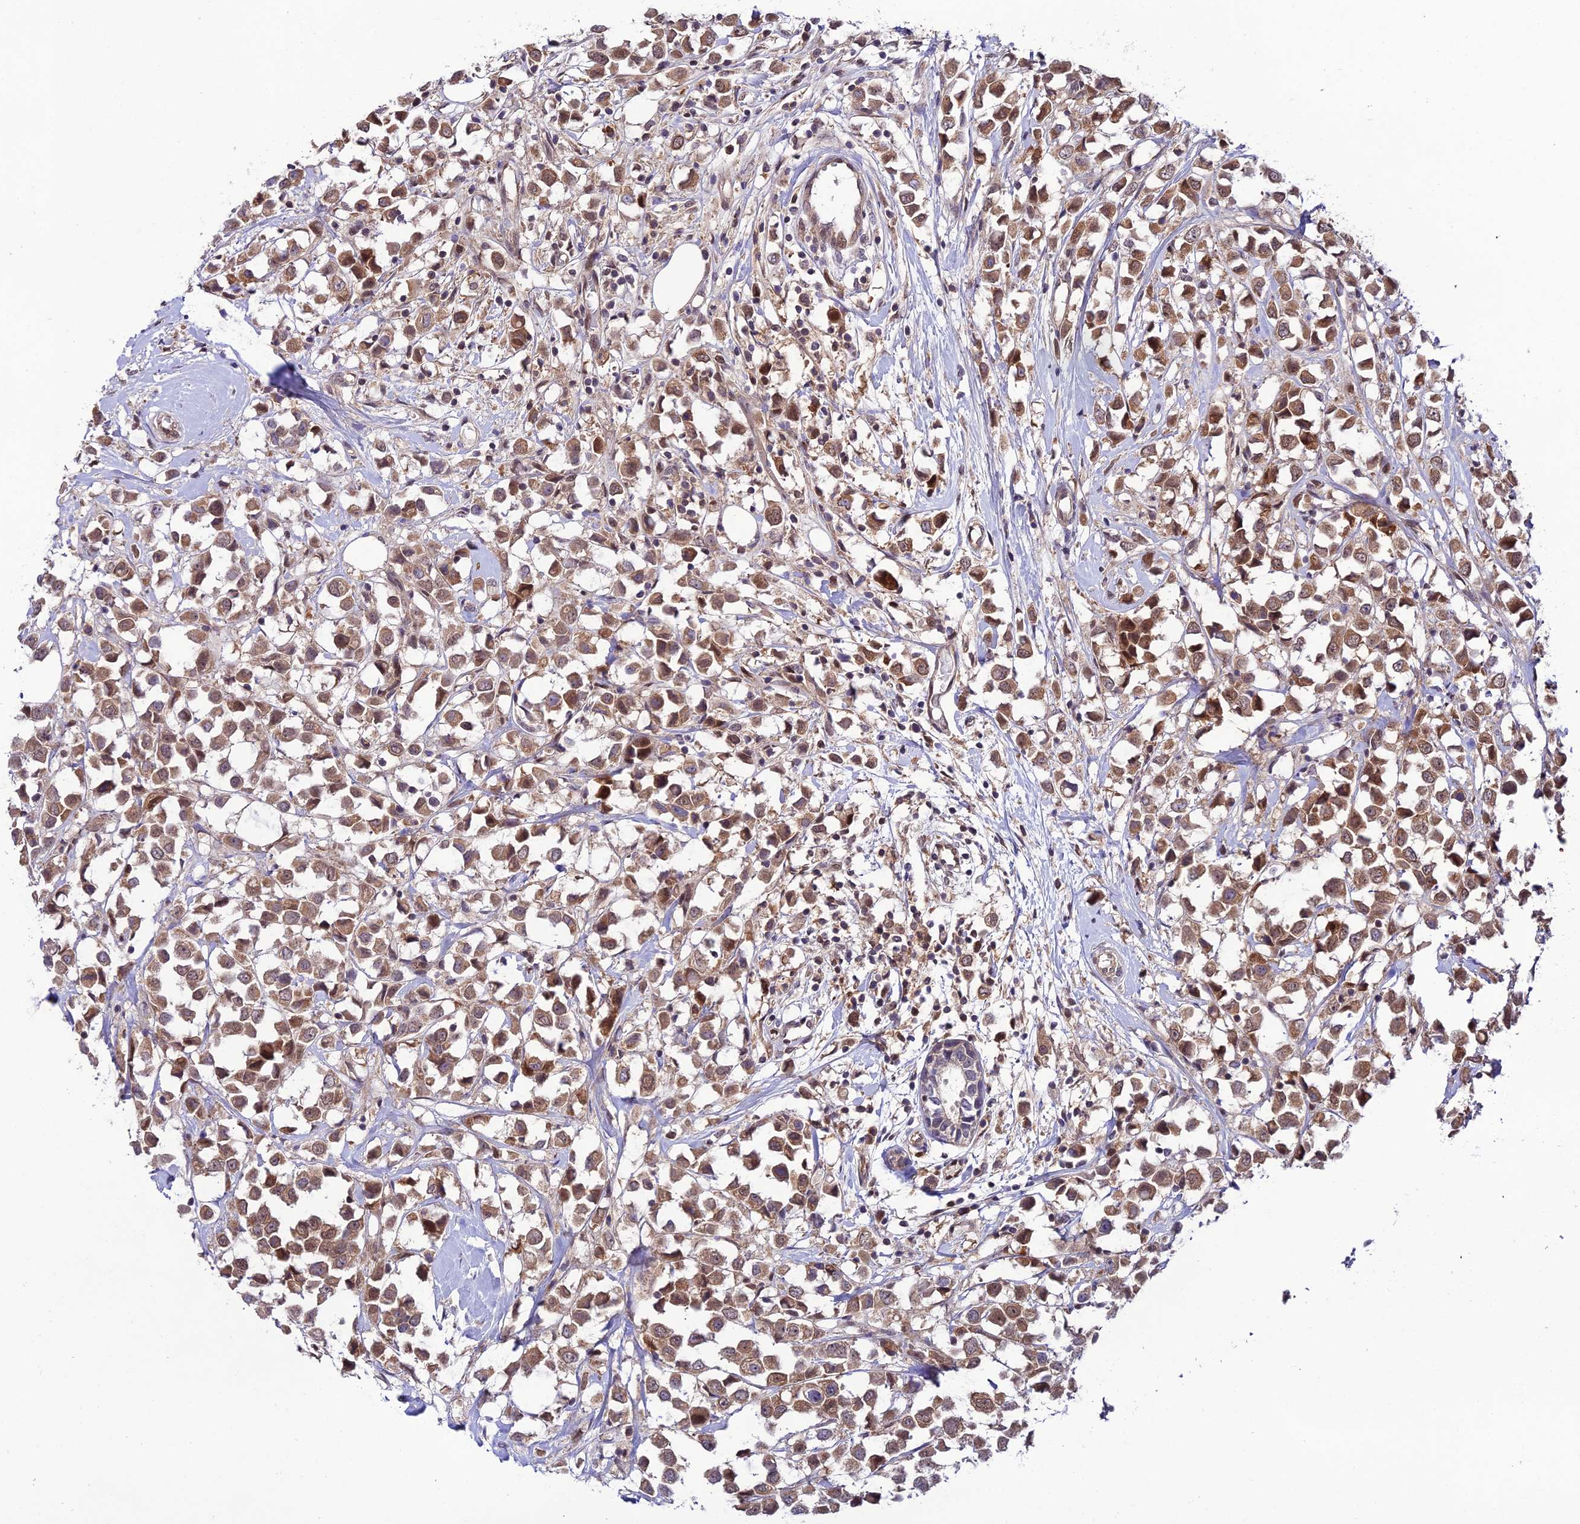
{"staining": {"intensity": "moderate", "quantity": ">75%", "location": "cytoplasmic/membranous,nuclear"}, "tissue": "breast cancer", "cell_type": "Tumor cells", "image_type": "cancer", "snomed": [{"axis": "morphology", "description": "Duct carcinoma"}, {"axis": "topography", "description": "Breast"}], "caption": "DAB (3,3'-diaminobenzidine) immunohistochemical staining of breast cancer demonstrates moderate cytoplasmic/membranous and nuclear protein expression in about >75% of tumor cells.", "gene": "TRIM40", "patient": {"sex": "female", "age": 61}}